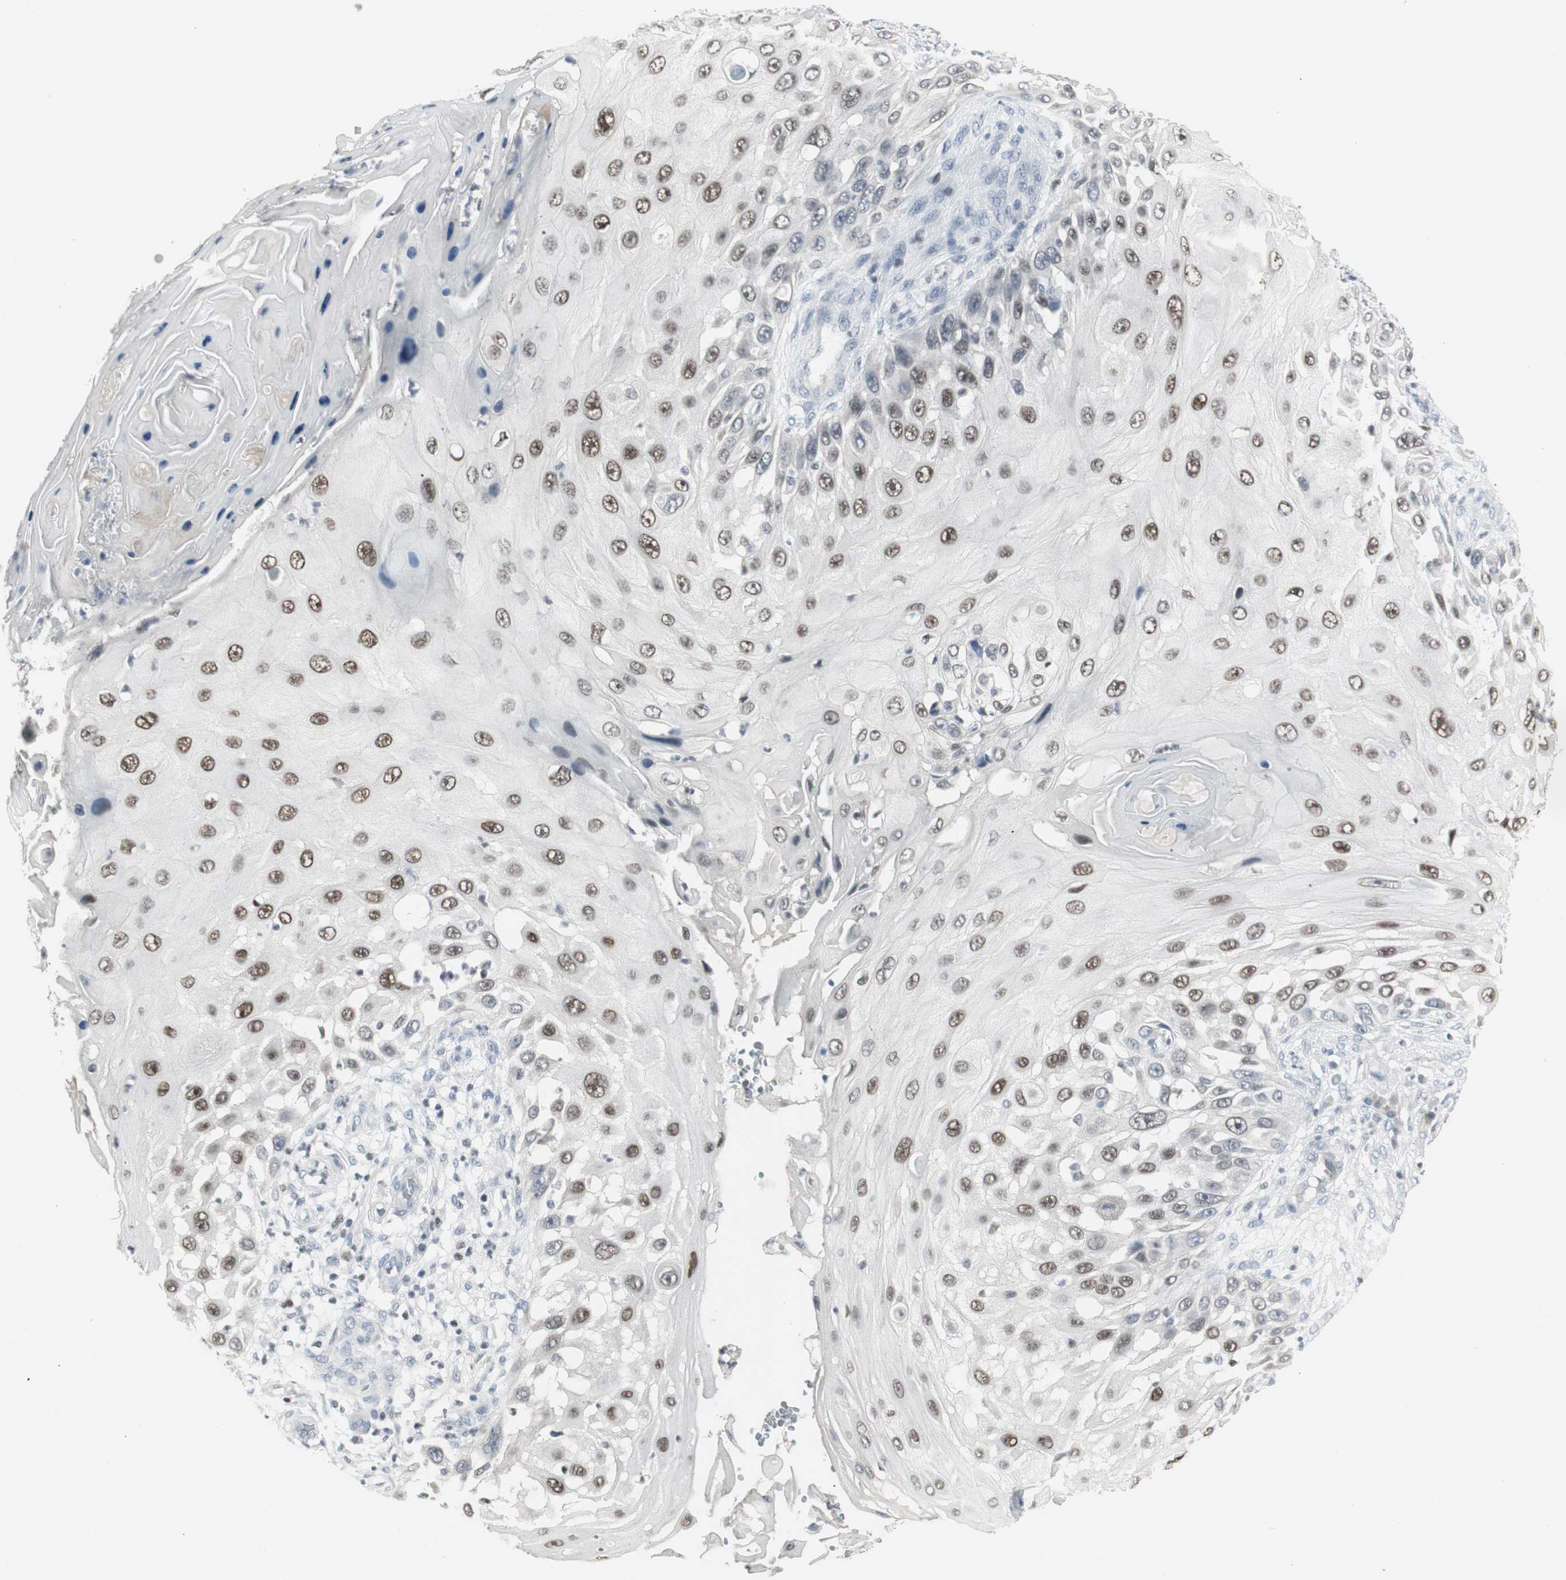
{"staining": {"intensity": "moderate", "quantity": ">75%", "location": "nuclear"}, "tissue": "skin cancer", "cell_type": "Tumor cells", "image_type": "cancer", "snomed": [{"axis": "morphology", "description": "Squamous cell carcinoma, NOS"}, {"axis": "topography", "description": "Skin"}], "caption": "Skin cancer (squamous cell carcinoma) stained for a protein exhibits moderate nuclear positivity in tumor cells. The staining is performed using DAB (3,3'-diaminobenzidine) brown chromogen to label protein expression. The nuclei are counter-stained blue using hematoxylin.", "gene": "ZBTB7B", "patient": {"sex": "female", "age": 44}}